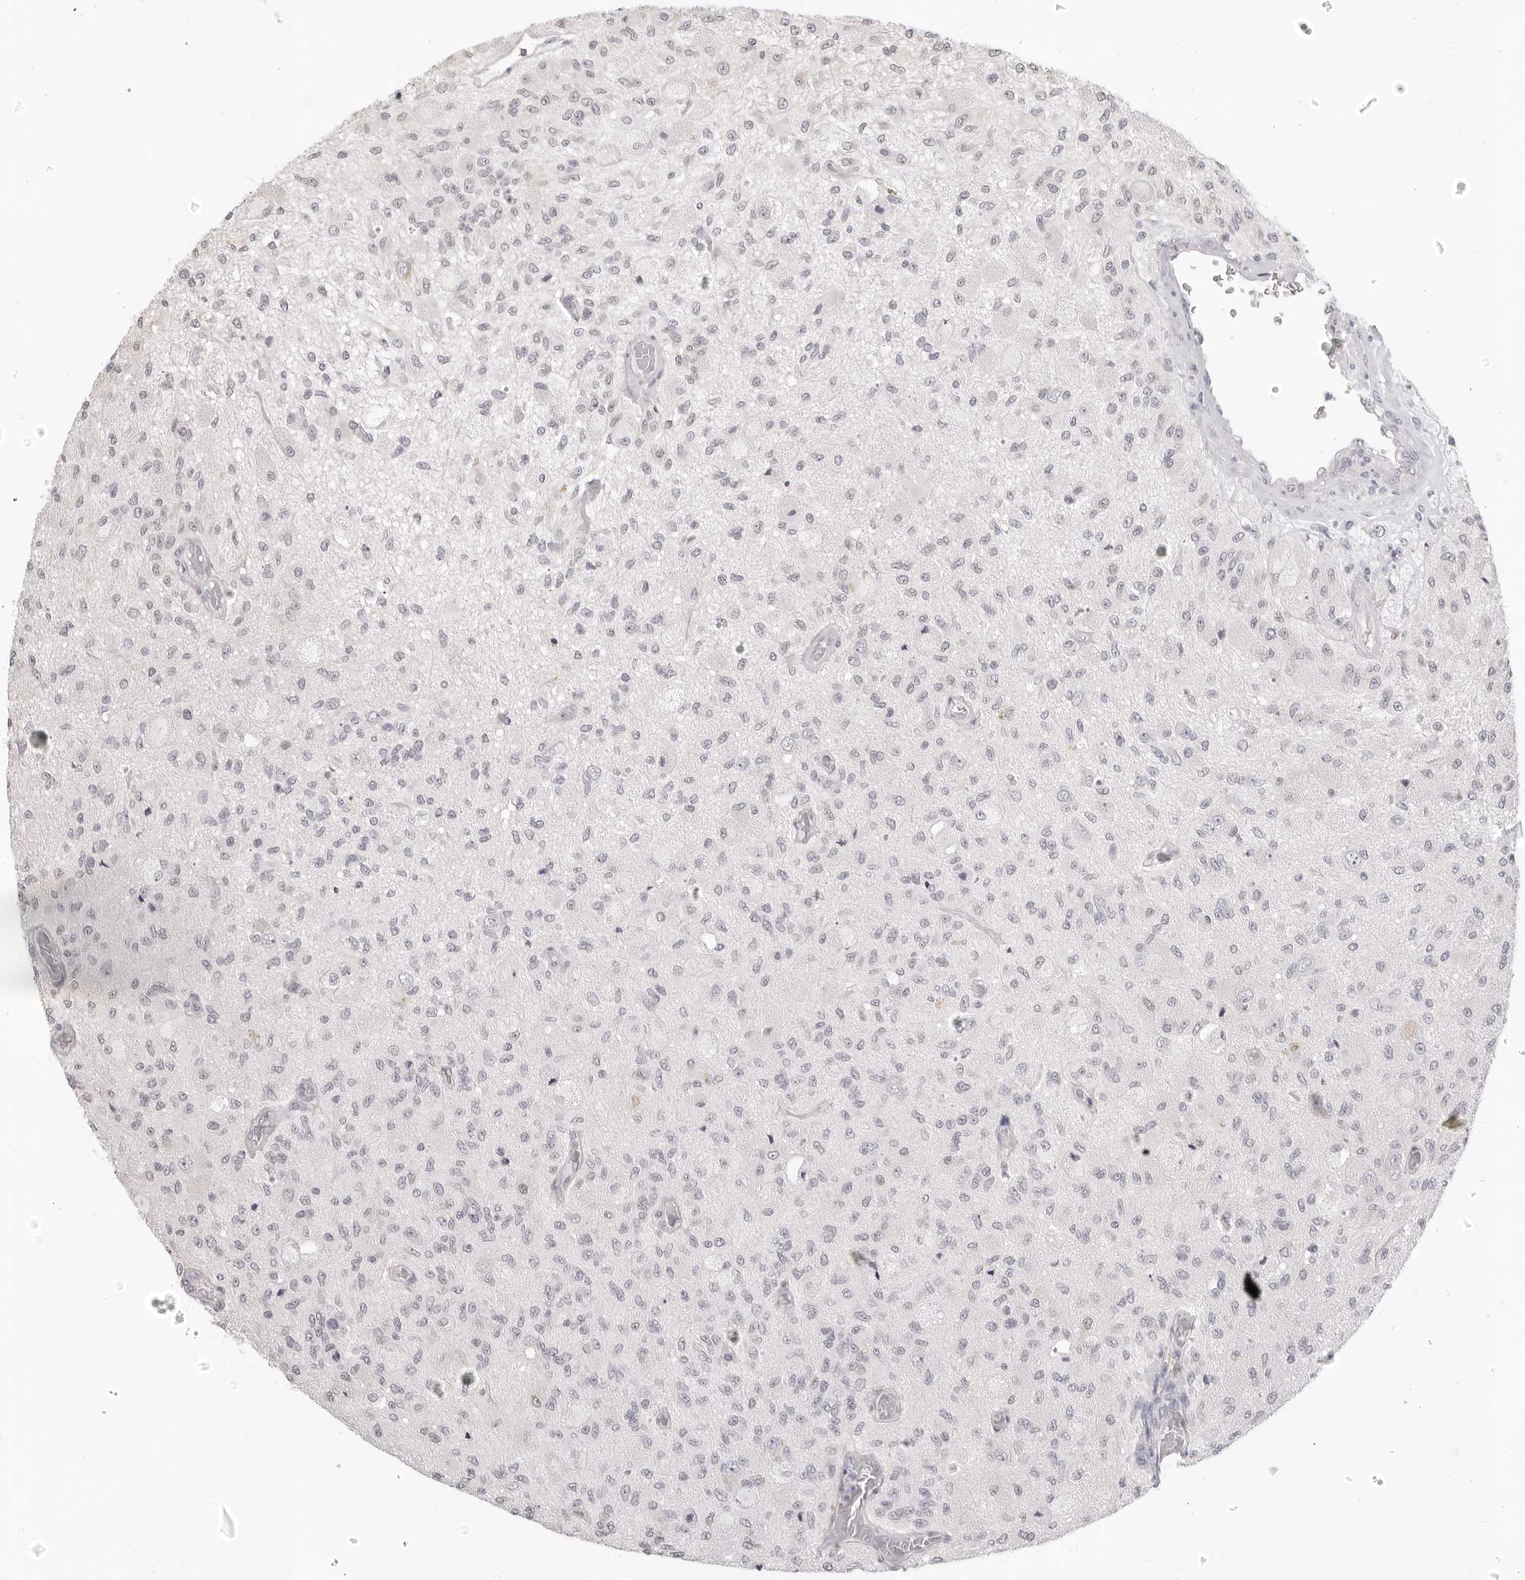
{"staining": {"intensity": "negative", "quantity": "none", "location": "none"}, "tissue": "glioma", "cell_type": "Tumor cells", "image_type": "cancer", "snomed": [{"axis": "morphology", "description": "Normal tissue, NOS"}, {"axis": "morphology", "description": "Glioma, malignant, High grade"}, {"axis": "topography", "description": "Cerebral cortex"}], "caption": "Immunohistochemical staining of glioma shows no significant staining in tumor cells. The staining is performed using DAB brown chromogen with nuclei counter-stained in using hematoxylin.", "gene": "FDPS", "patient": {"sex": "male", "age": 77}}